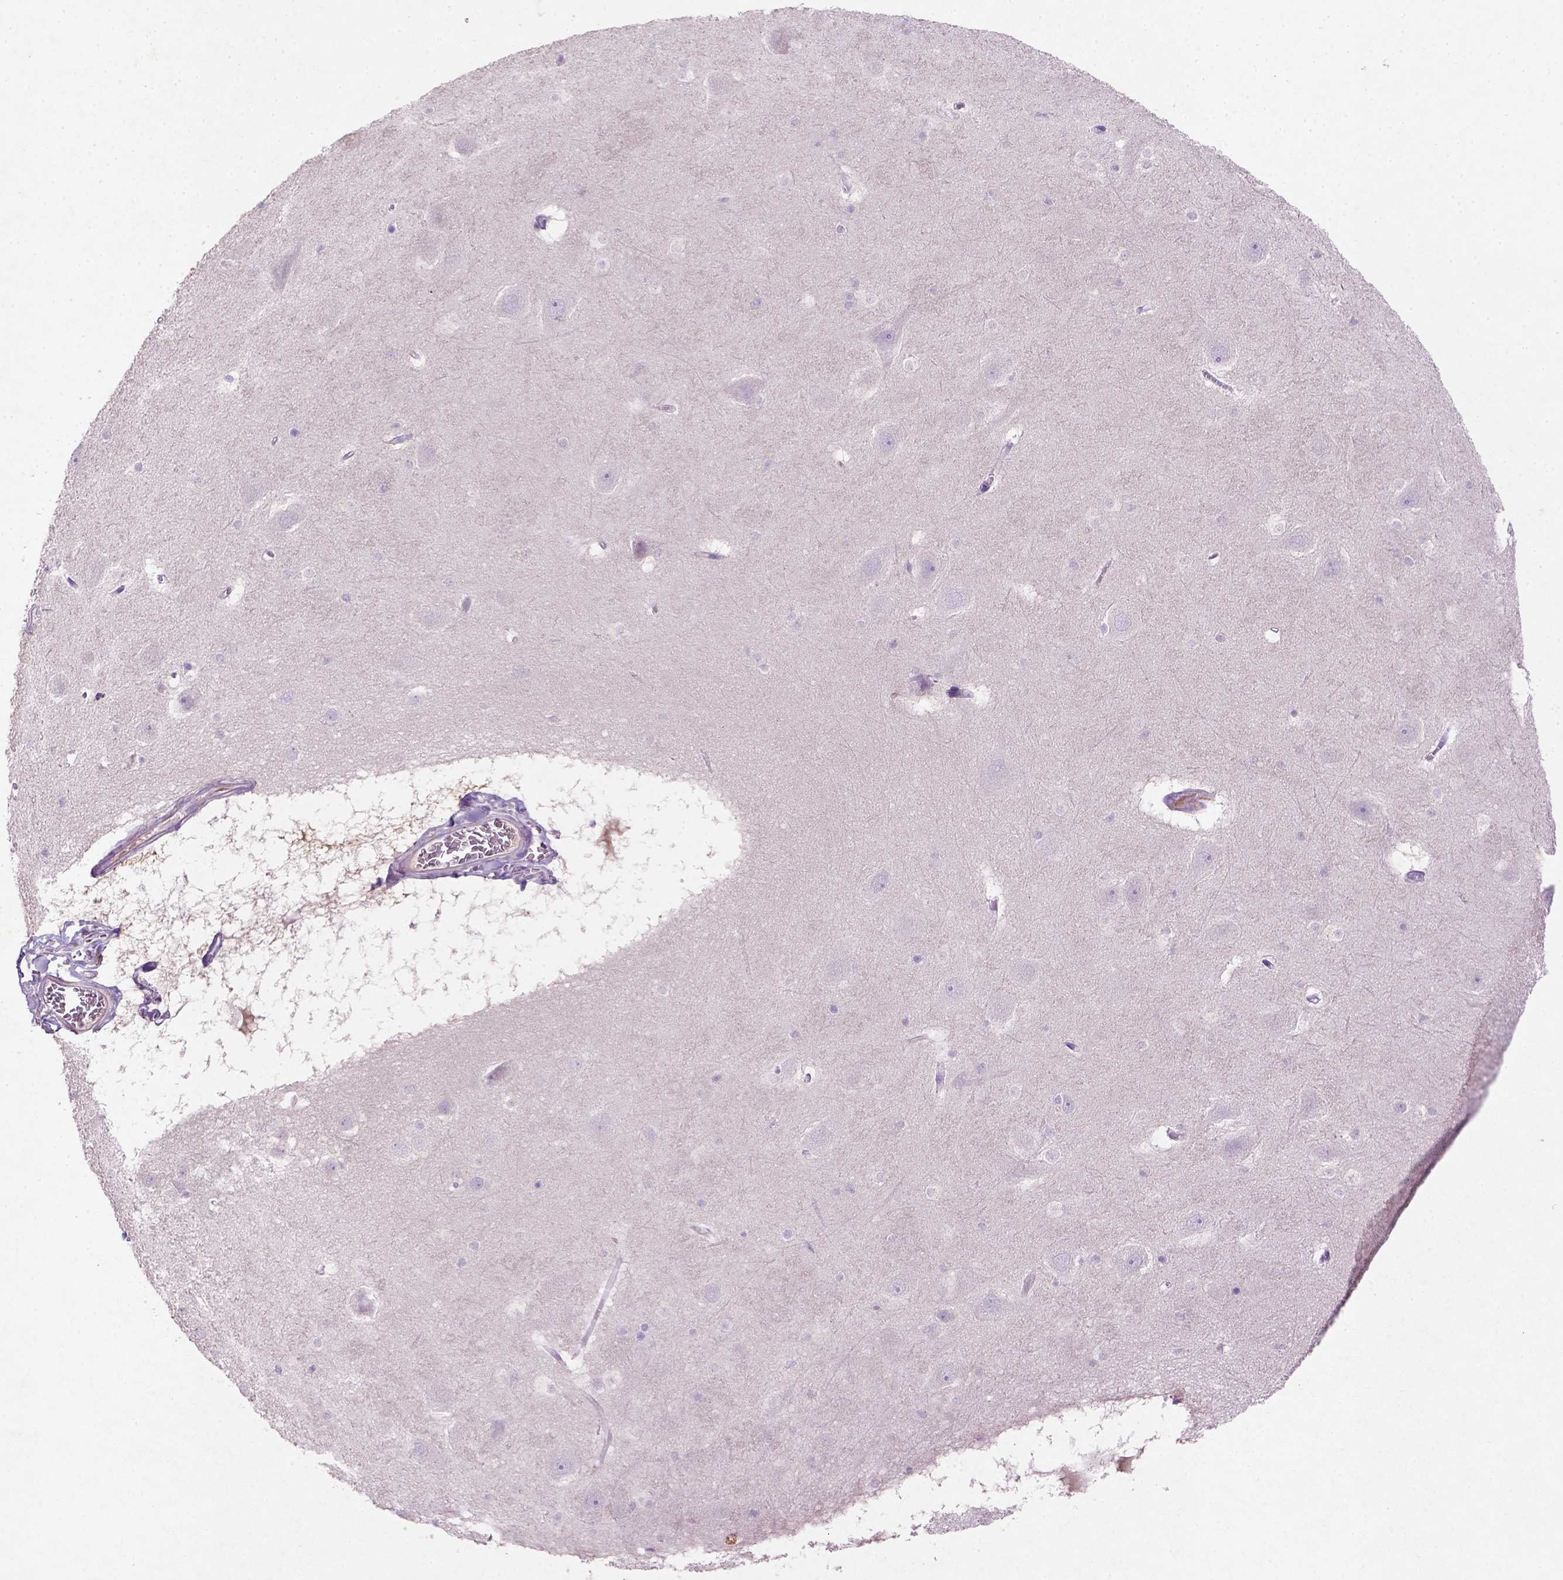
{"staining": {"intensity": "negative", "quantity": "none", "location": "none"}, "tissue": "hippocampus", "cell_type": "Glial cells", "image_type": "normal", "snomed": [{"axis": "morphology", "description": "Normal tissue, NOS"}, {"axis": "topography", "description": "Hippocampus"}], "caption": "Immunohistochemical staining of normal hippocampus exhibits no significant staining in glial cells. Brightfield microscopy of immunohistochemistry stained with DAB (3,3'-diaminobenzidine) (brown) and hematoxylin (blue), captured at high magnification.", "gene": "NUDT2", "patient": {"sex": "male", "age": 45}}